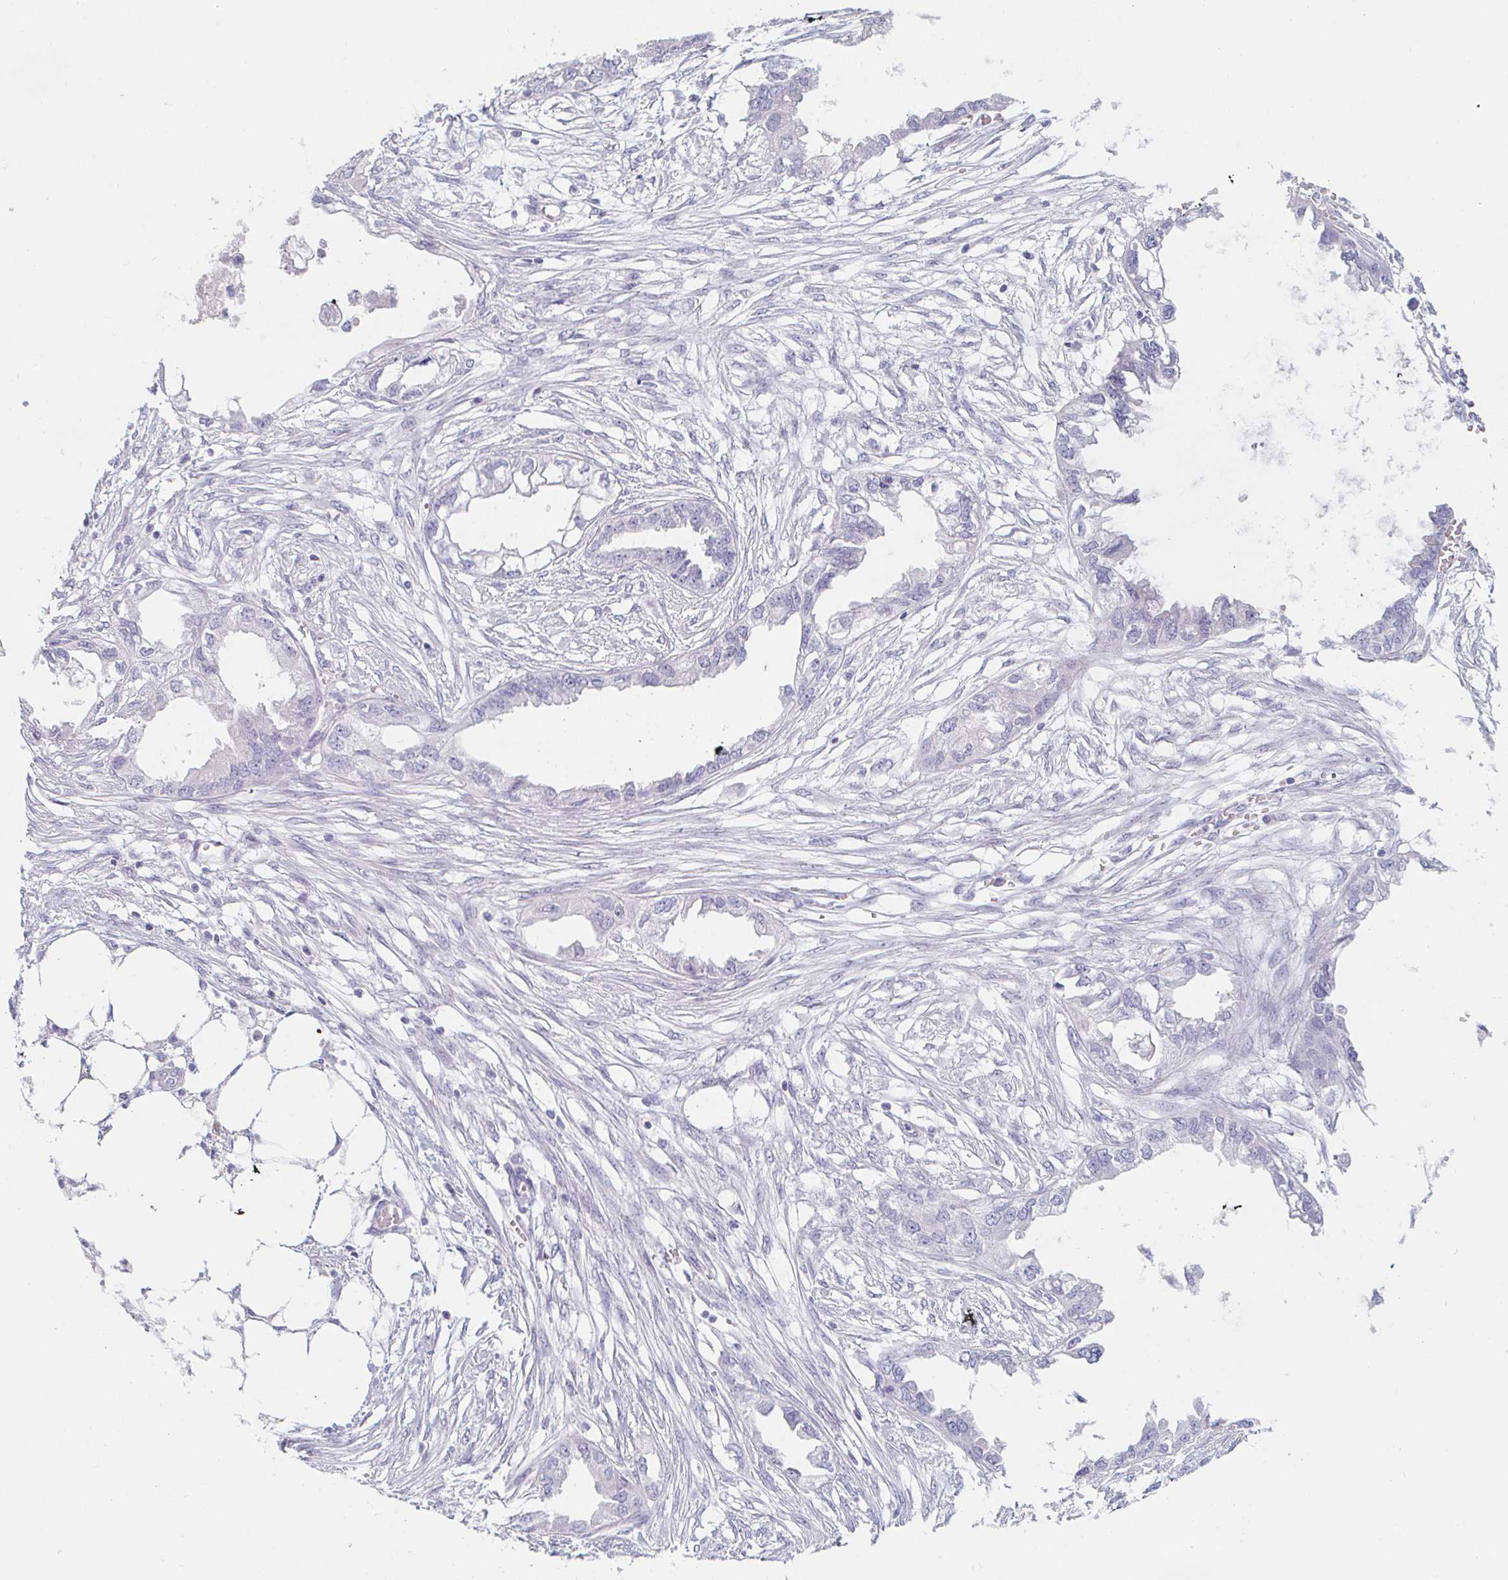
{"staining": {"intensity": "negative", "quantity": "none", "location": "none"}, "tissue": "endometrial cancer", "cell_type": "Tumor cells", "image_type": "cancer", "snomed": [{"axis": "morphology", "description": "Adenocarcinoma, NOS"}, {"axis": "morphology", "description": "Adenocarcinoma, metastatic, NOS"}, {"axis": "topography", "description": "Adipose tissue"}, {"axis": "topography", "description": "Endometrium"}], "caption": "This is an immunohistochemistry micrograph of endometrial cancer (metastatic adenocarcinoma). There is no positivity in tumor cells.", "gene": "TEX44", "patient": {"sex": "female", "age": 67}}